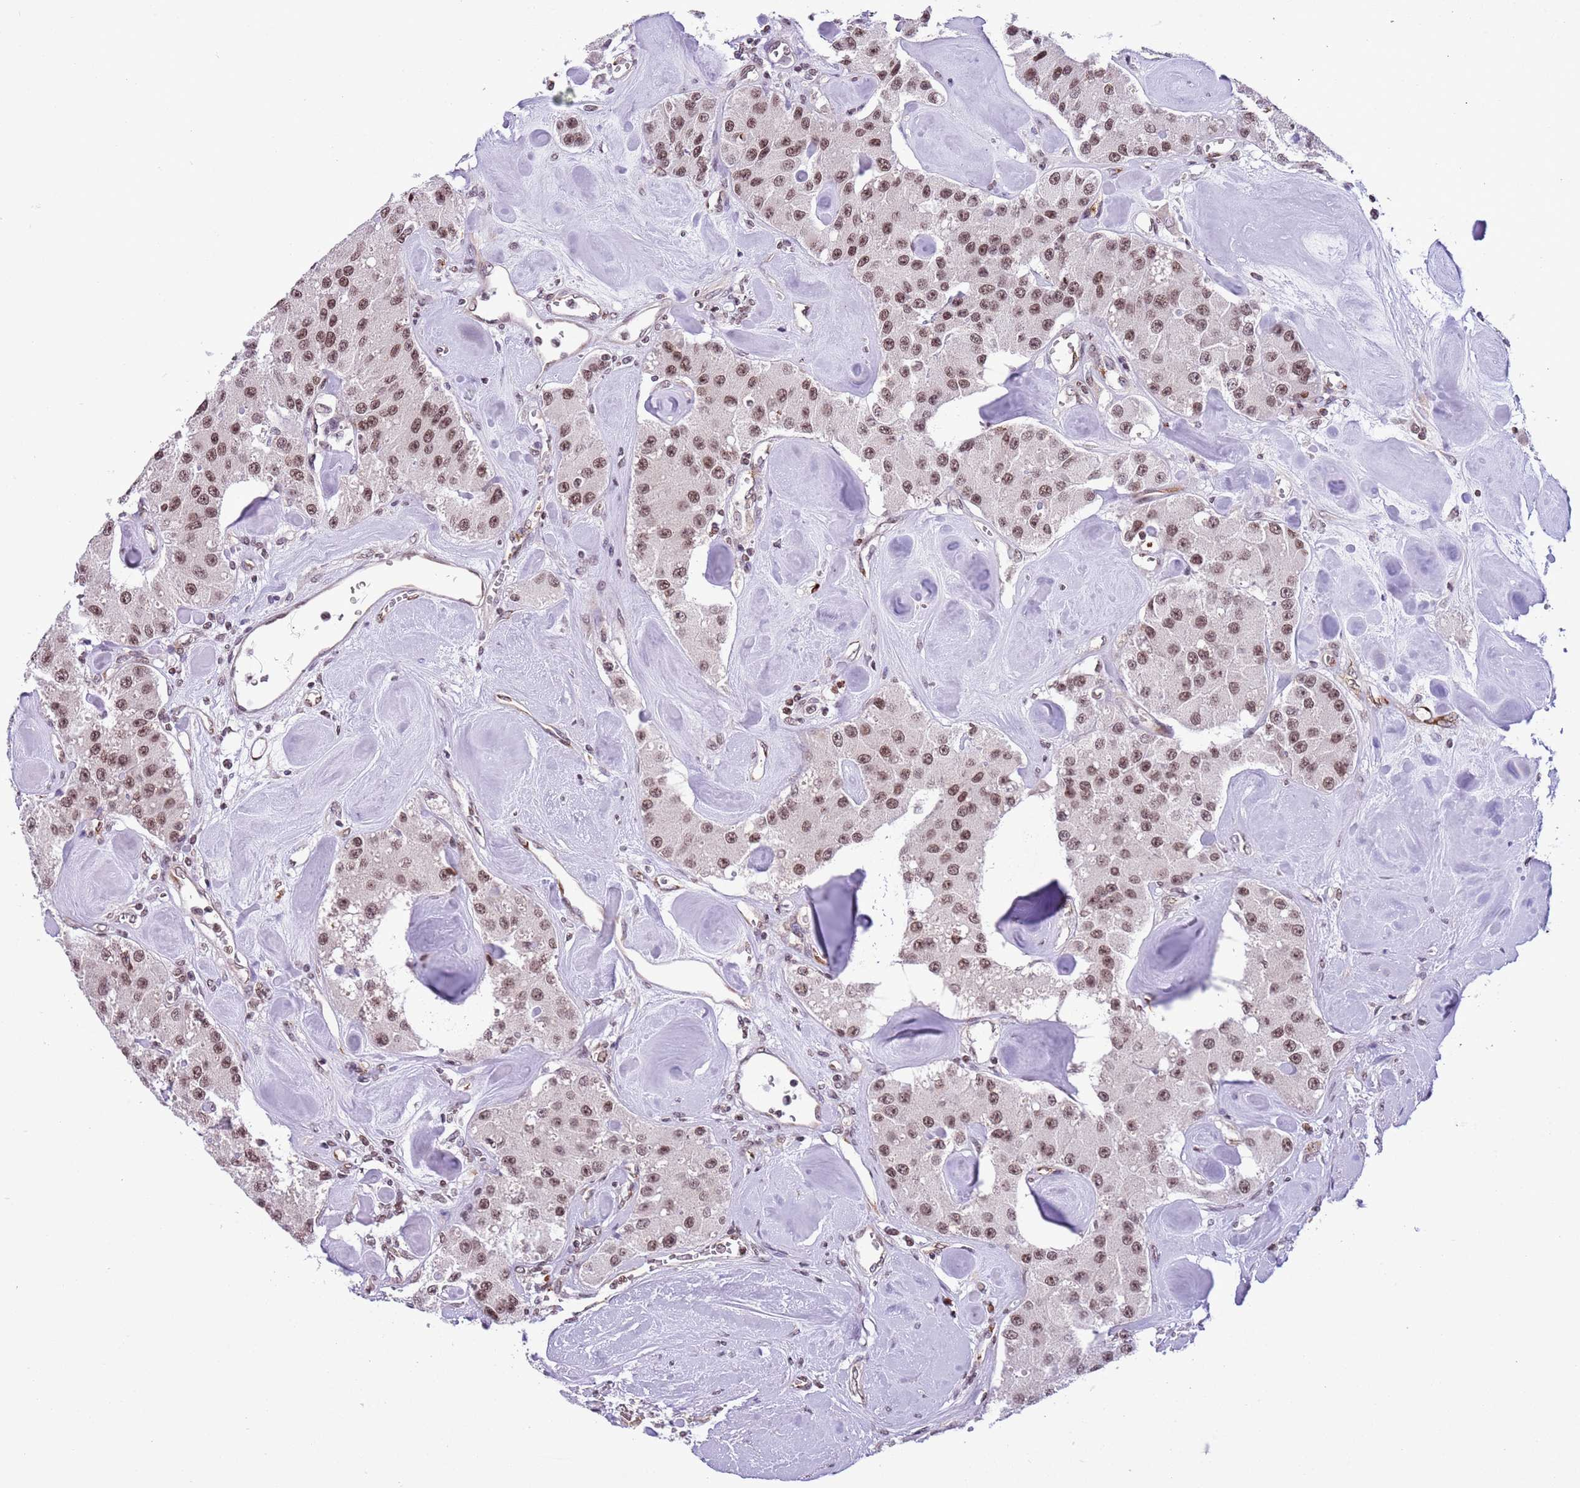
{"staining": {"intensity": "moderate", "quantity": ">75%", "location": "nuclear"}, "tissue": "carcinoid", "cell_type": "Tumor cells", "image_type": "cancer", "snomed": [{"axis": "morphology", "description": "Carcinoid, malignant, NOS"}, {"axis": "topography", "description": "Pancreas"}], "caption": "Immunohistochemical staining of carcinoid exhibits medium levels of moderate nuclear expression in about >75% of tumor cells.", "gene": "NRIP1", "patient": {"sex": "male", "age": 41}}